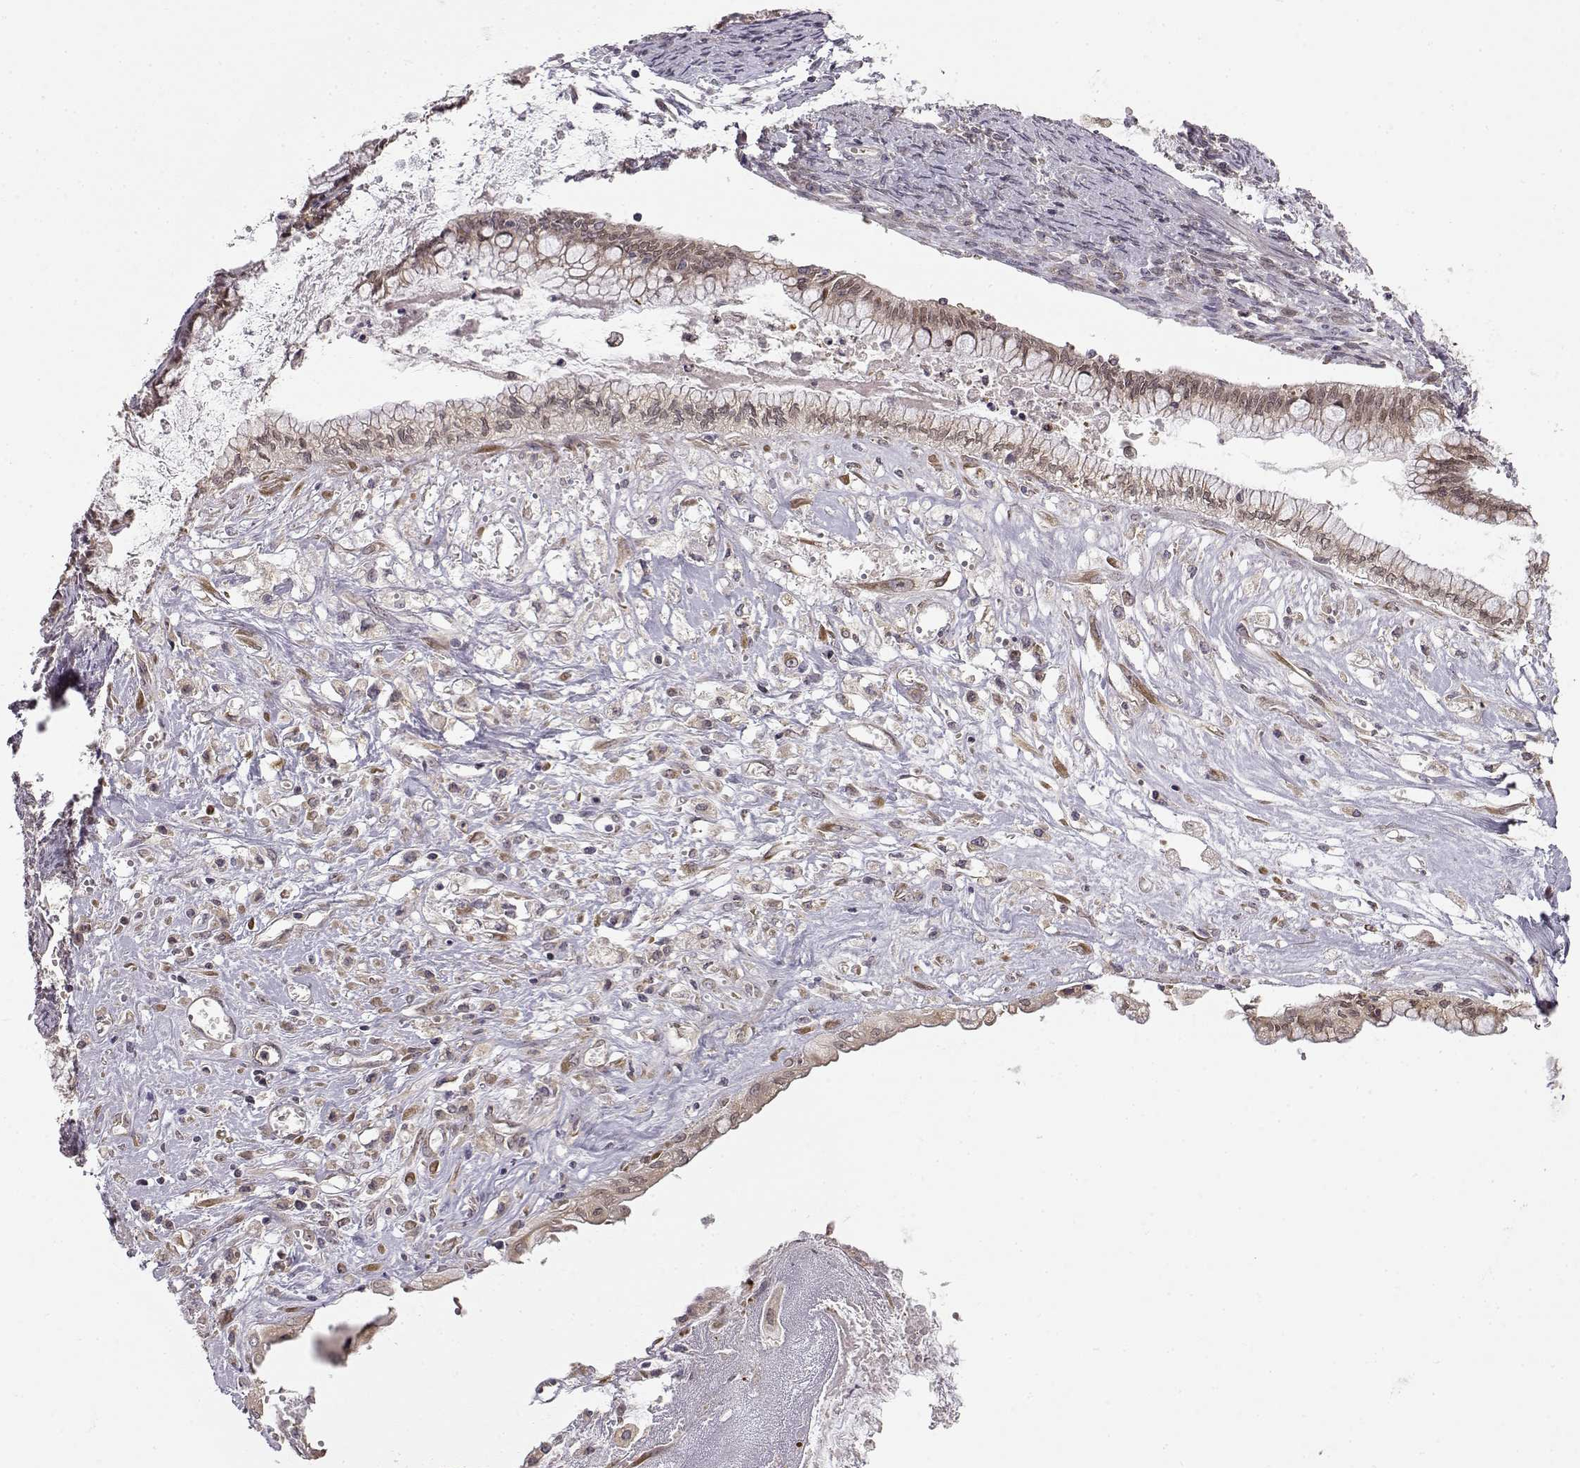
{"staining": {"intensity": "weak", "quantity": ">75%", "location": "cytoplasmic/membranous,nuclear"}, "tissue": "ovarian cancer", "cell_type": "Tumor cells", "image_type": "cancer", "snomed": [{"axis": "morphology", "description": "Cystadenocarcinoma, mucinous, NOS"}, {"axis": "topography", "description": "Ovary"}], "caption": "Brown immunohistochemical staining in ovarian mucinous cystadenocarcinoma shows weak cytoplasmic/membranous and nuclear positivity in approximately >75% of tumor cells. The staining was performed using DAB, with brown indicating positive protein expression. Nuclei are stained blue with hematoxylin.", "gene": "ERGIC2", "patient": {"sex": "female", "age": 67}}